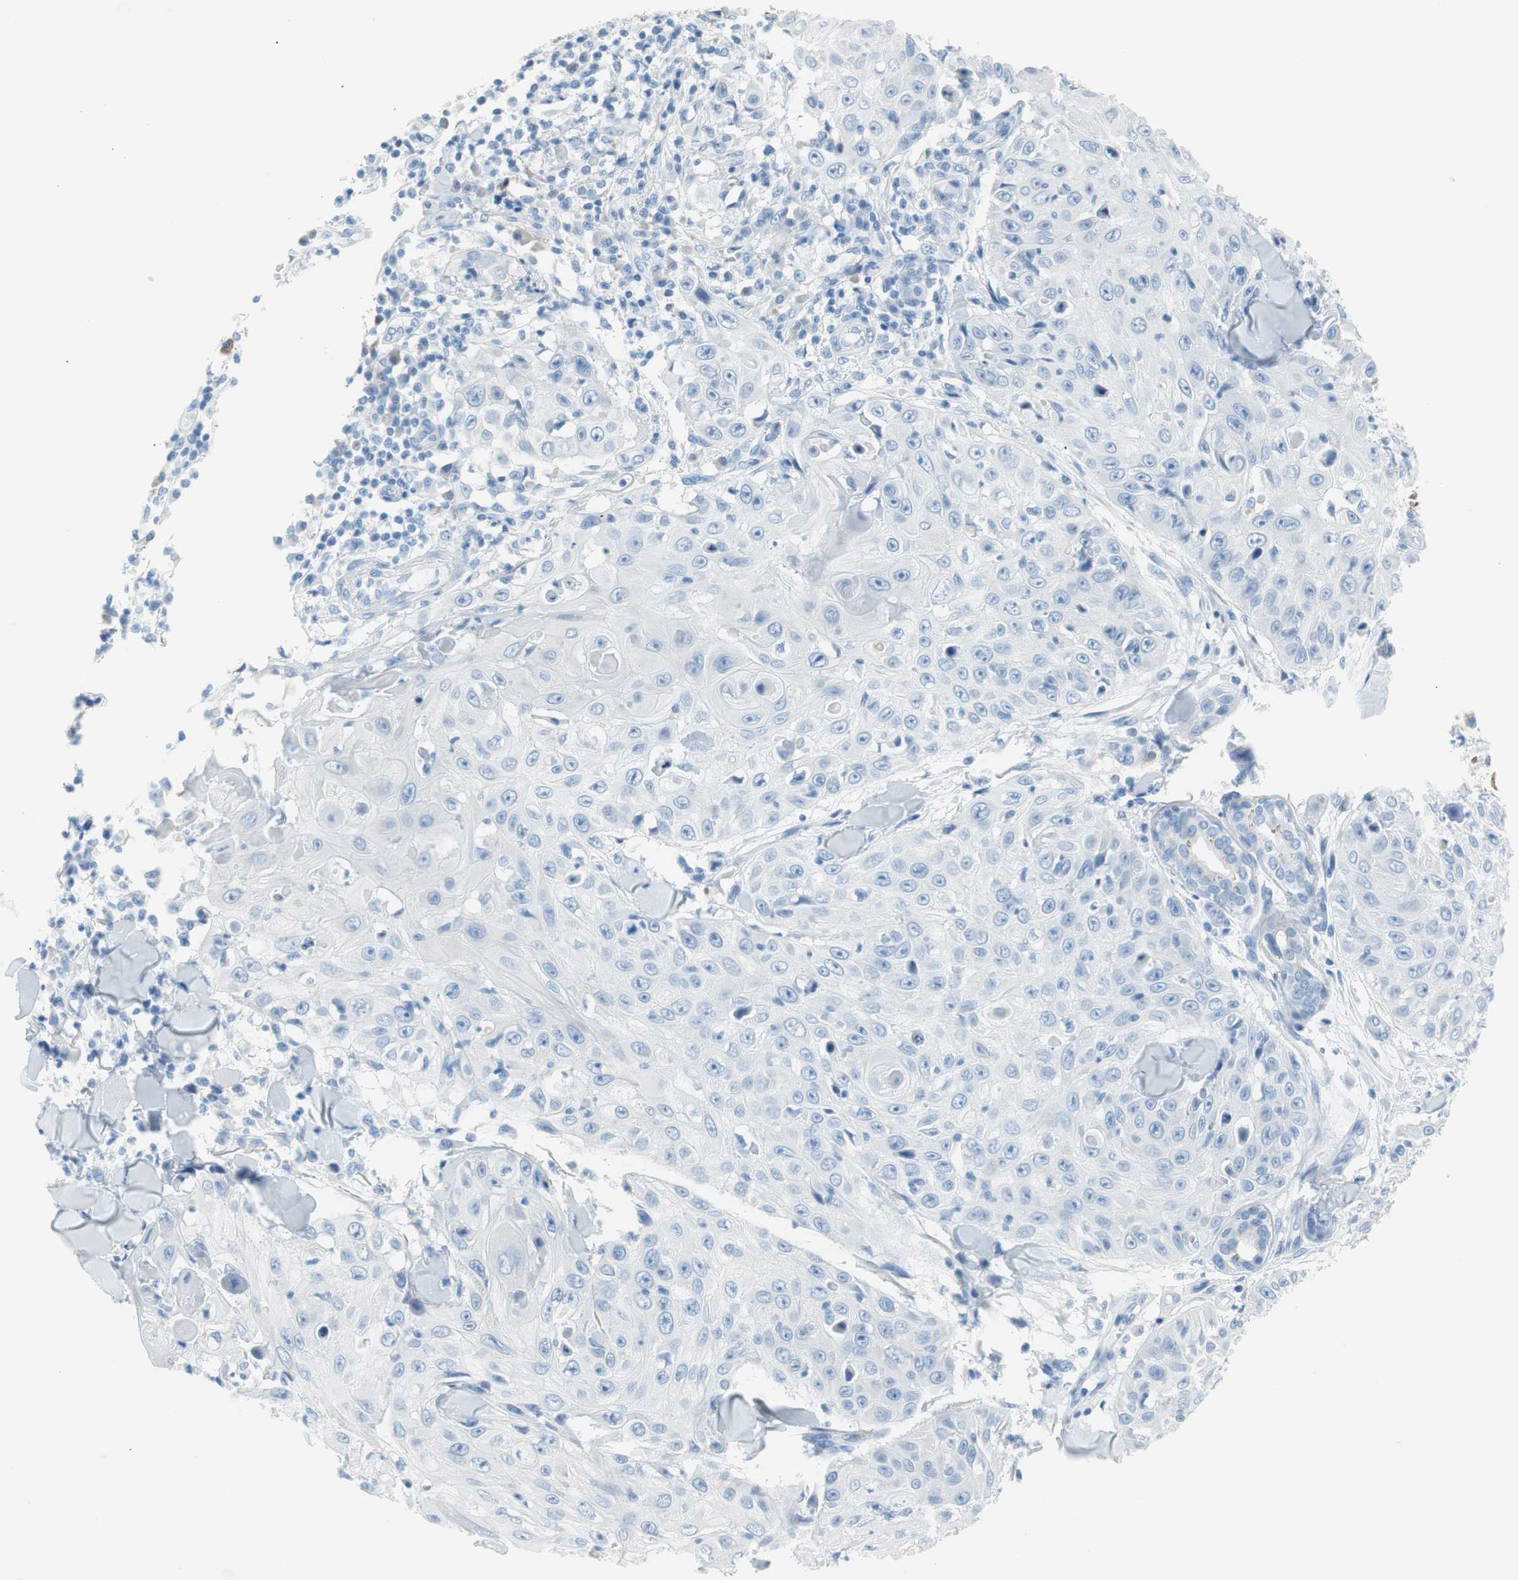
{"staining": {"intensity": "negative", "quantity": "none", "location": "none"}, "tissue": "skin cancer", "cell_type": "Tumor cells", "image_type": "cancer", "snomed": [{"axis": "morphology", "description": "Squamous cell carcinoma, NOS"}, {"axis": "topography", "description": "Skin"}], "caption": "IHC histopathology image of skin squamous cell carcinoma stained for a protein (brown), which demonstrates no staining in tumor cells.", "gene": "MYH1", "patient": {"sex": "male", "age": 86}}